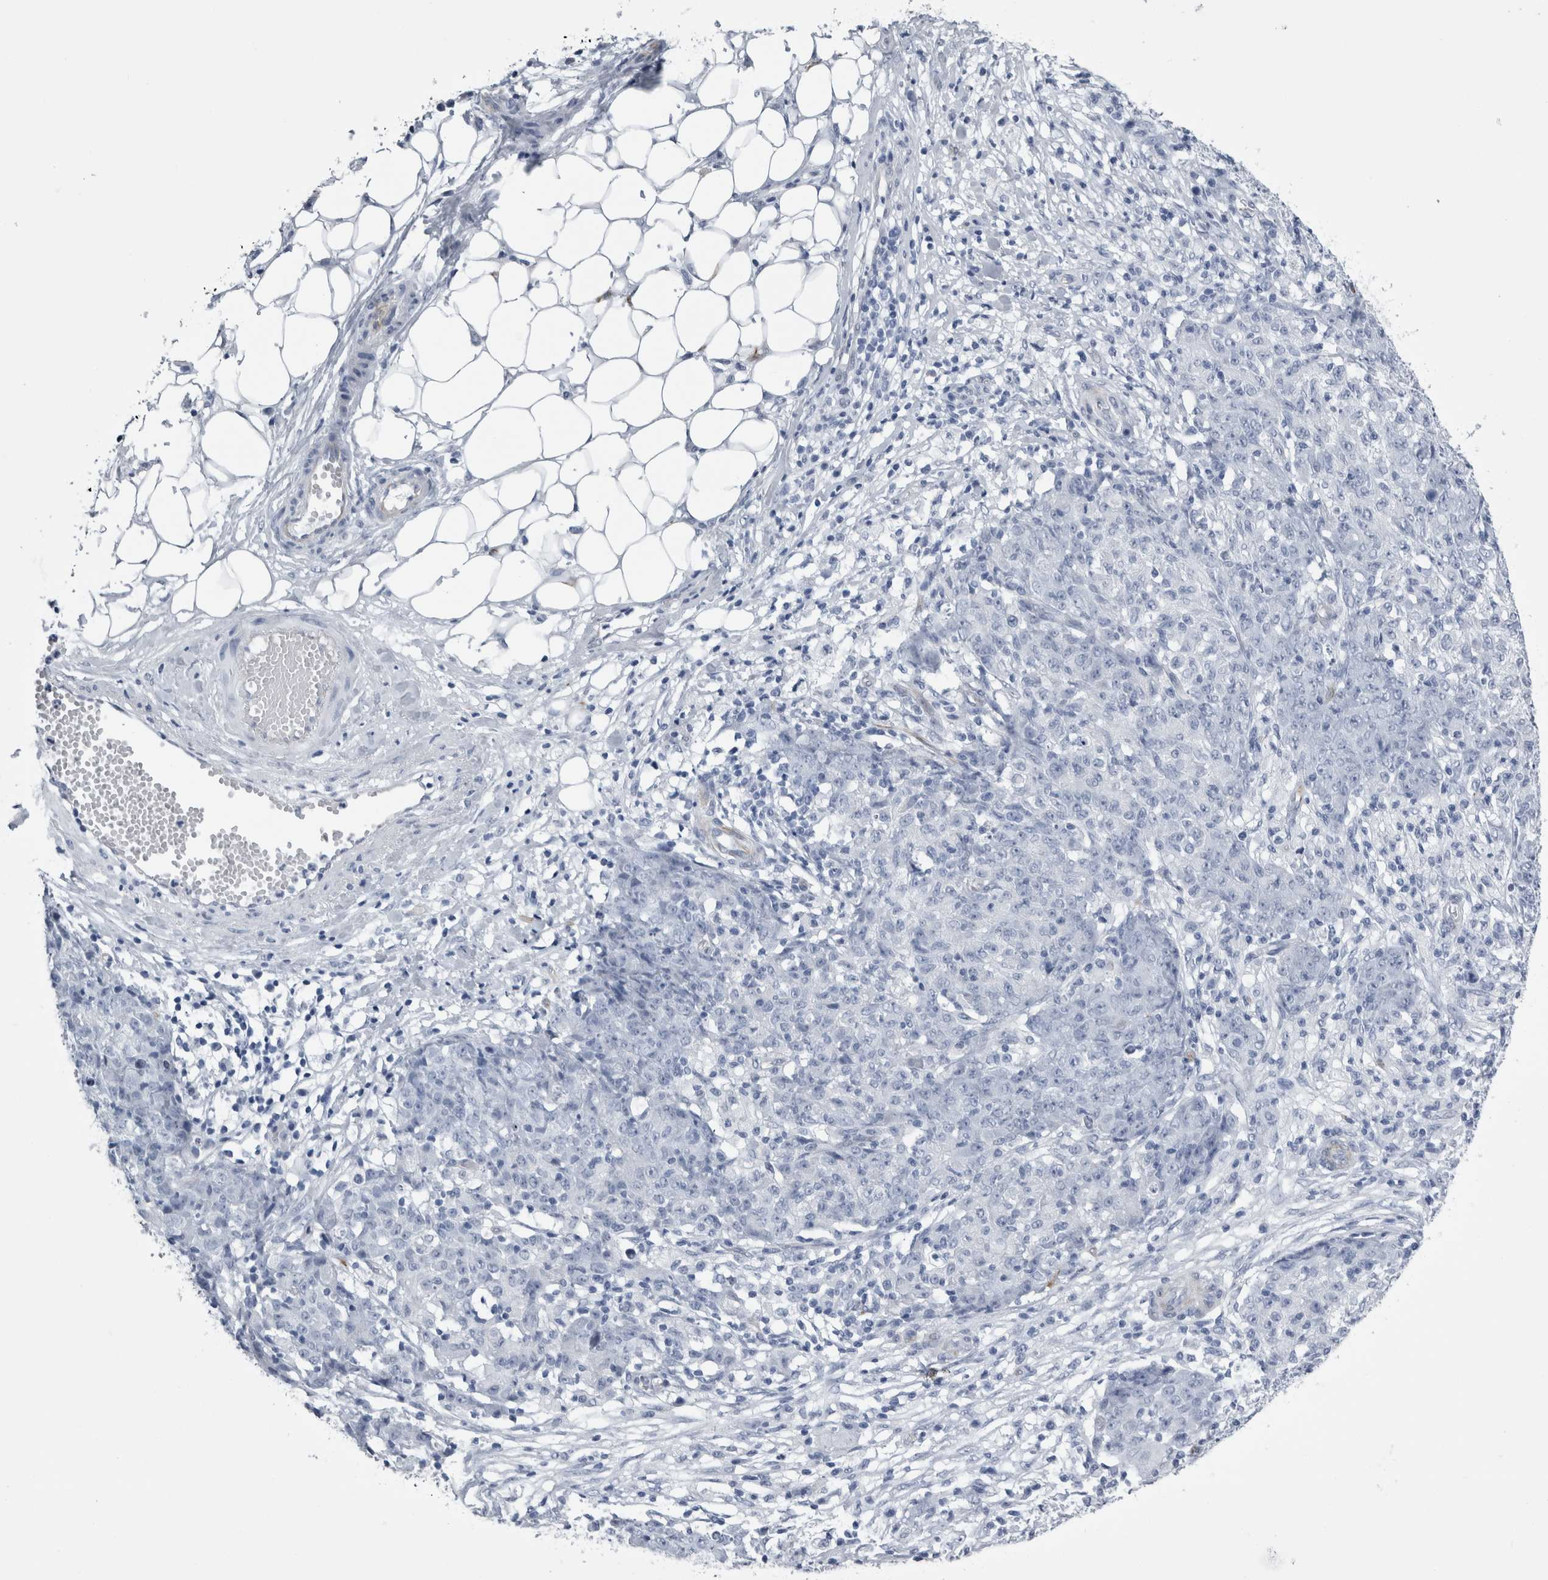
{"staining": {"intensity": "negative", "quantity": "none", "location": "none"}, "tissue": "ovarian cancer", "cell_type": "Tumor cells", "image_type": "cancer", "snomed": [{"axis": "morphology", "description": "Carcinoma, endometroid"}, {"axis": "topography", "description": "Ovary"}], "caption": "This is an immunohistochemistry histopathology image of human ovarian endometroid carcinoma. There is no expression in tumor cells.", "gene": "VWDE", "patient": {"sex": "female", "age": 42}}